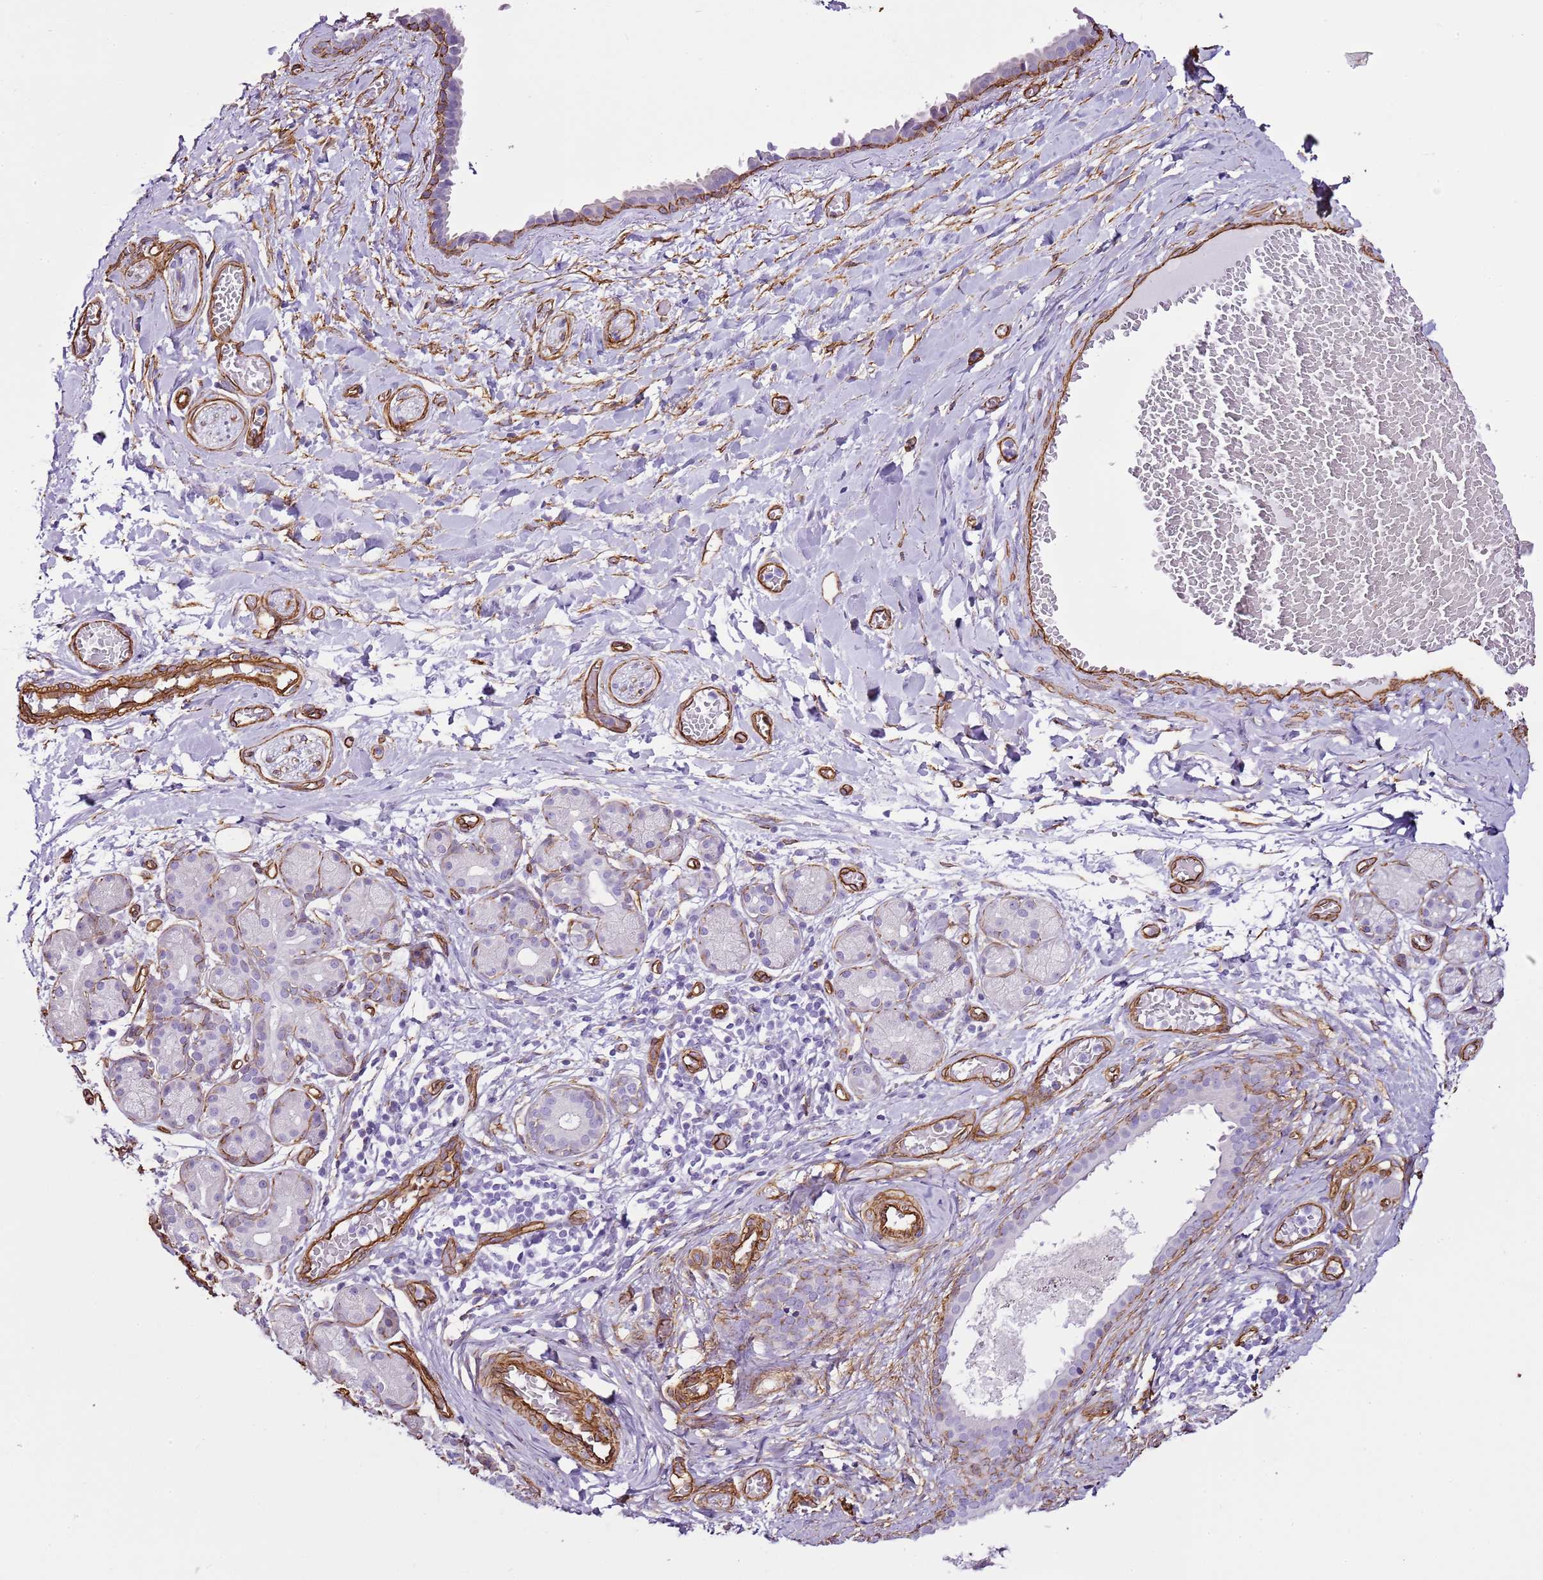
{"staining": {"intensity": "moderate", "quantity": ">75%", "location": "cytoplasmic/membranous"}, "tissue": "adipose tissue", "cell_type": "Adipocytes", "image_type": "normal", "snomed": [{"axis": "morphology", "description": "Normal tissue, NOS"}, {"axis": "topography", "description": "Salivary gland"}, {"axis": "topography", "description": "Peripheral nerve tissue"}], "caption": "Immunohistochemistry of normal human adipose tissue displays medium levels of moderate cytoplasmic/membranous expression in about >75% of adipocytes. The protein of interest is stained brown, and the nuclei are stained in blue (DAB IHC with brightfield microscopy, high magnification).", "gene": "CTDSPL", "patient": {"sex": "male", "age": 62}}